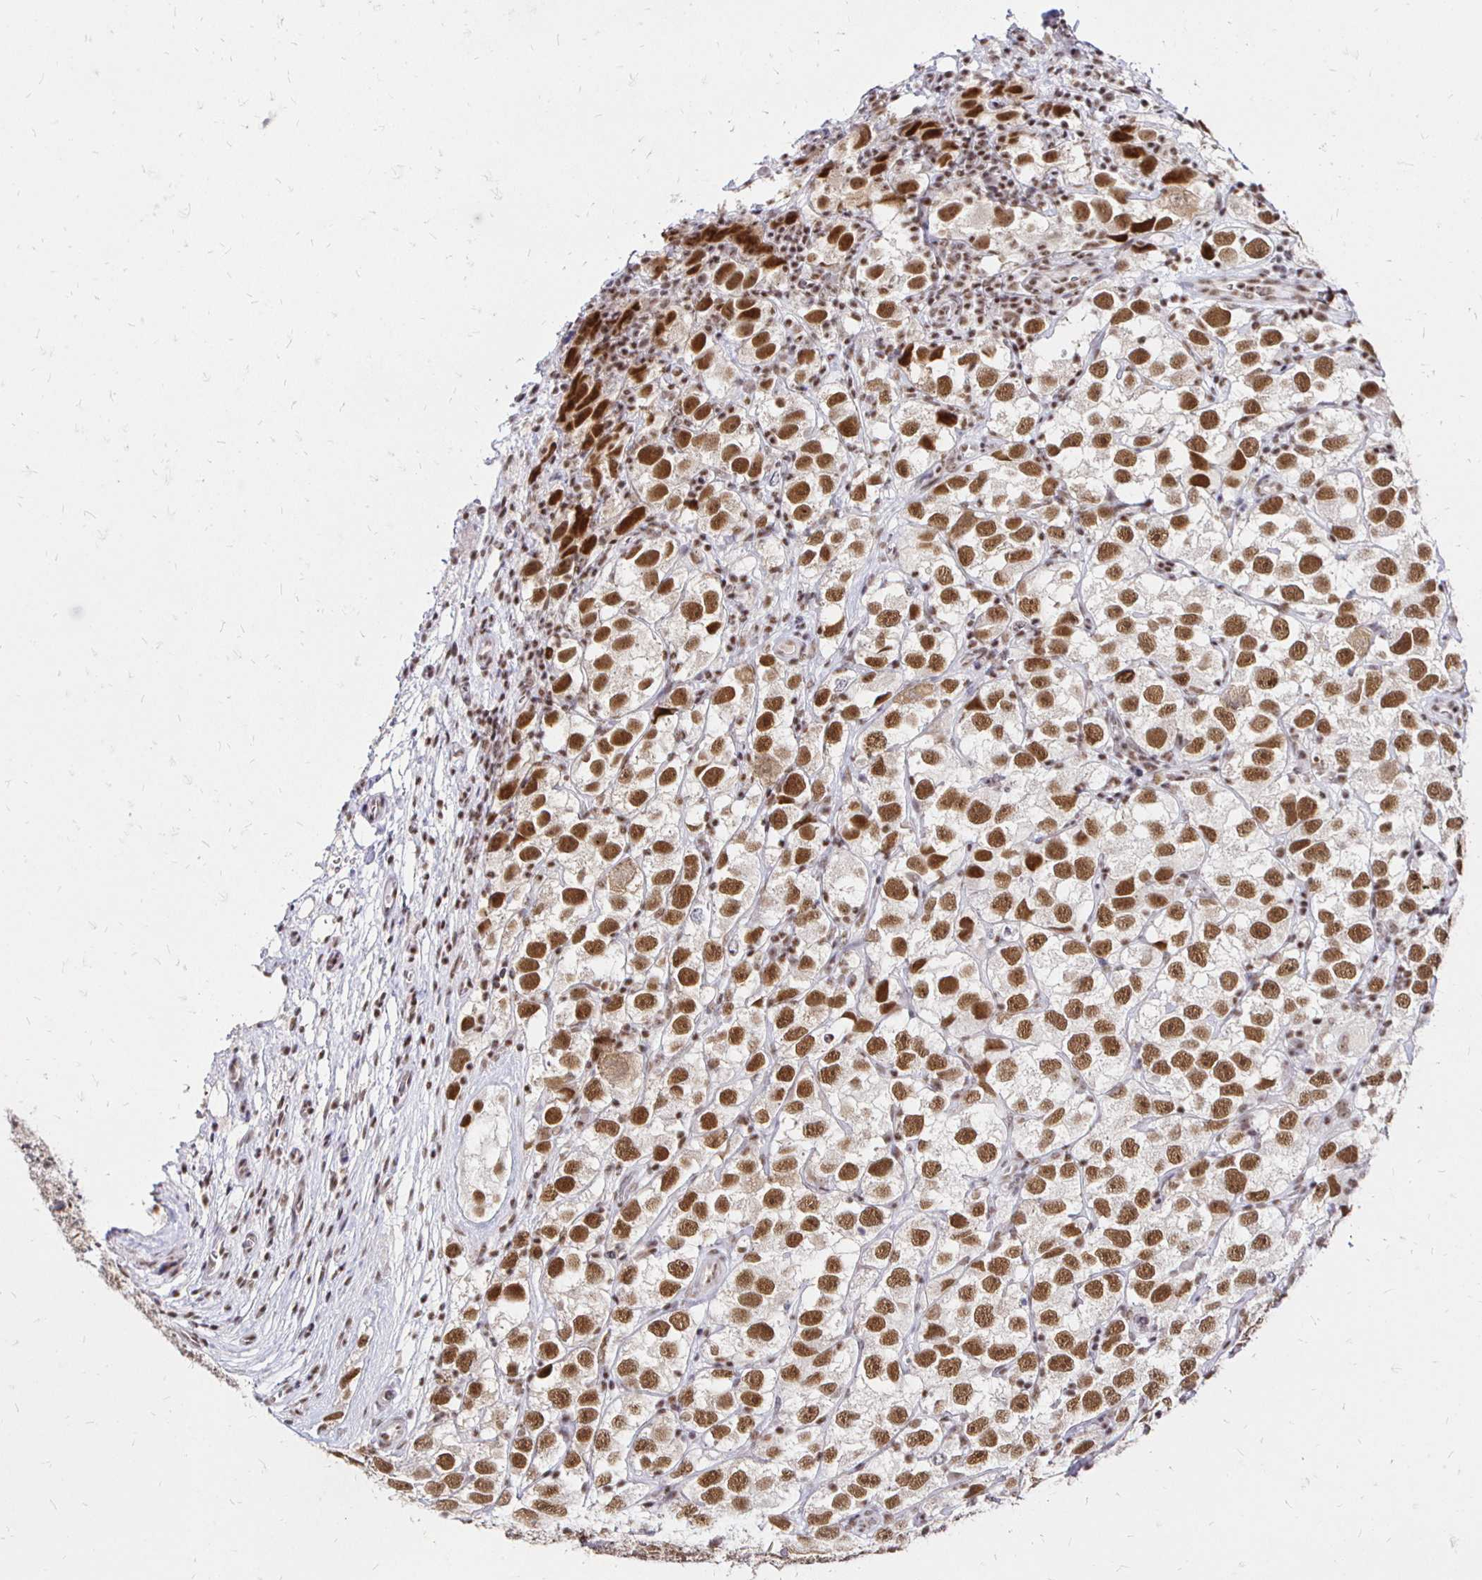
{"staining": {"intensity": "strong", "quantity": ">75%", "location": "nuclear"}, "tissue": "testis cancer", "cell_type": "Tumor cells", "image_type": "cancer", "snomed": [{"axis": "morphology", "description": "Seminoma, NOS"}, {"axis": "topography", "description": "Testis"}], "caption": "This is an image of immunohistochemistry staining of testis cancer (seminoma), which shows strong expression in the nuclear of tumor cells.", "gene": "SIN3A", "patient": {"sex": "male", "age": 26}}